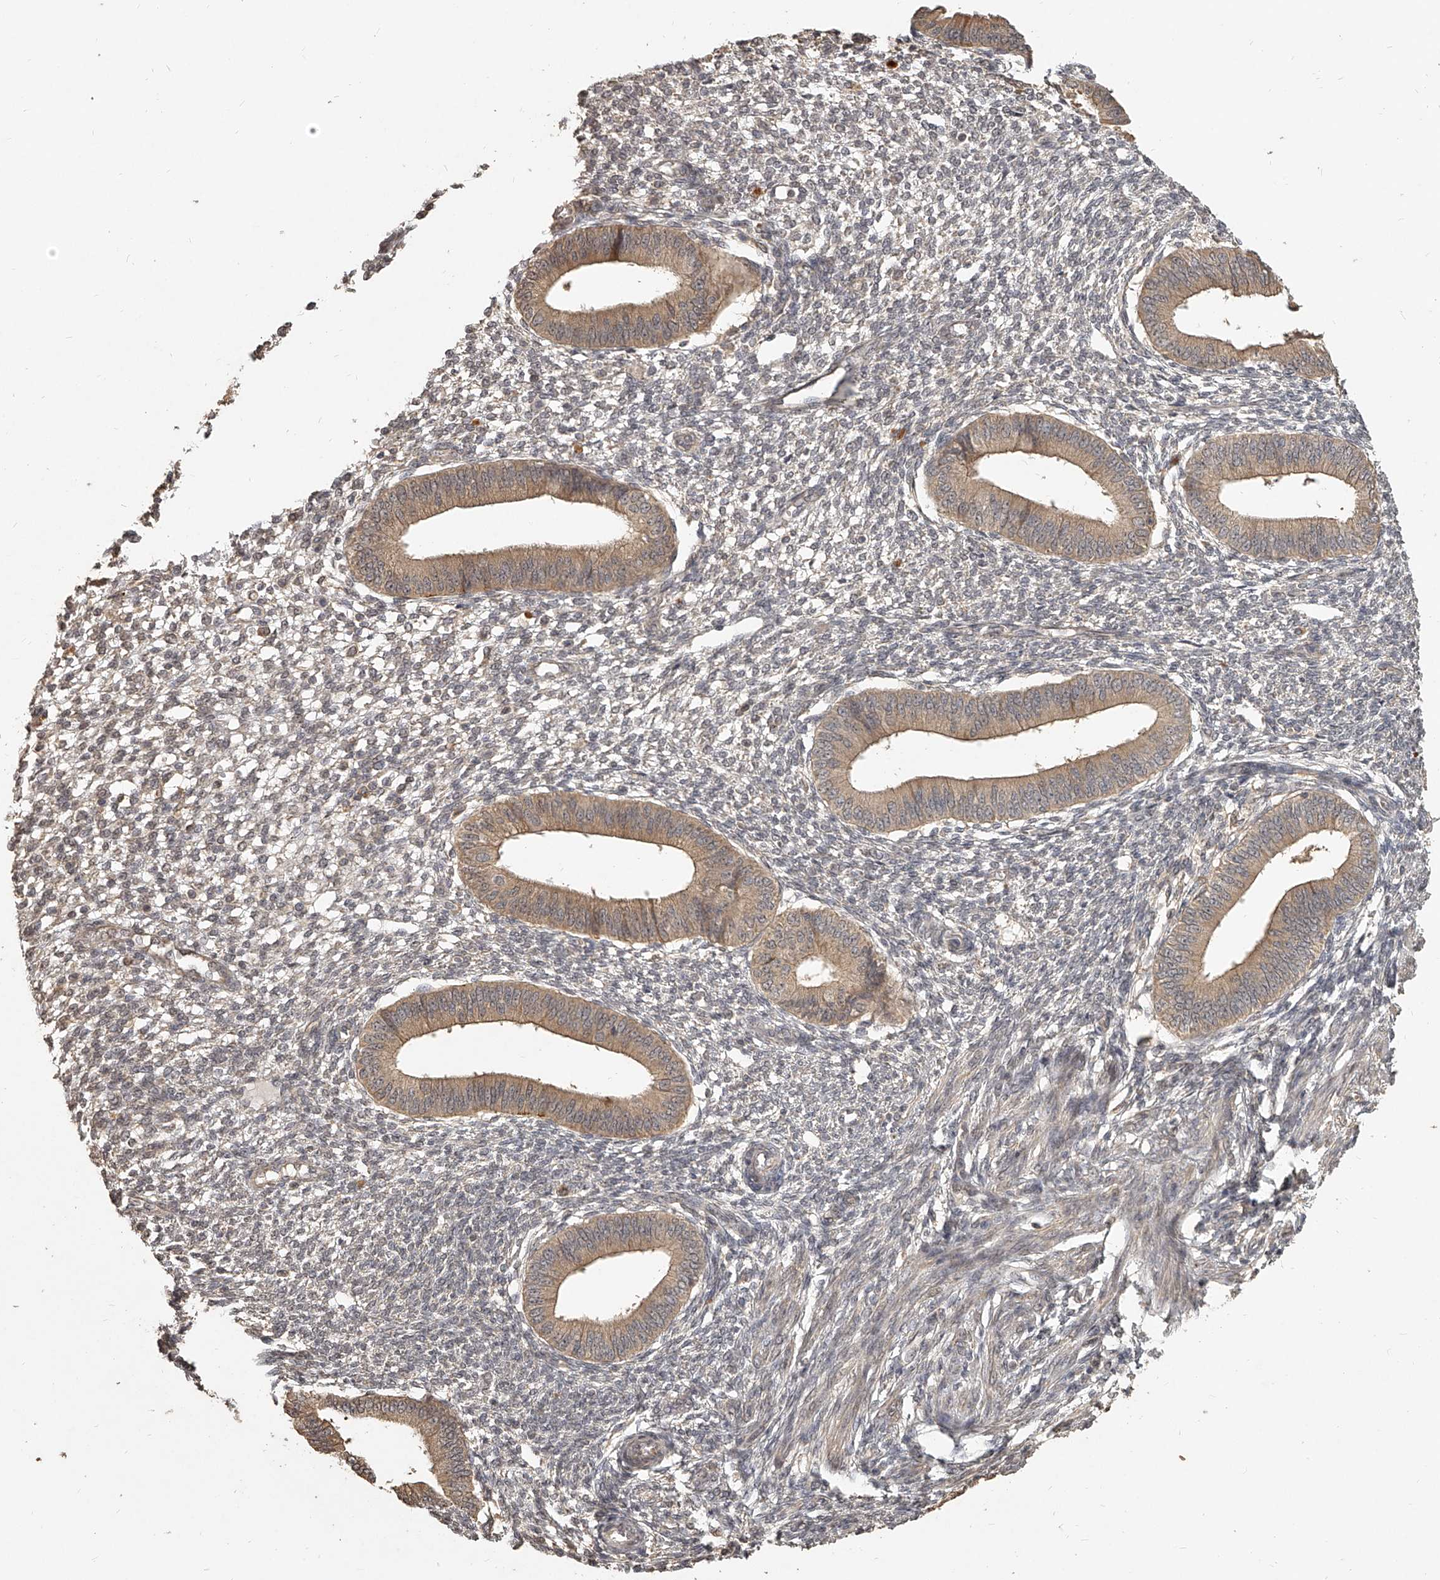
{"staining": {"intensity": "weak", "quantity": "25%-75%", "location": "cytoplasmic/membranous,nuclear"}, "tissue": "endometrium", "cell_type": "Cells in endometrial stroma", "image_type": "normal", "snomed": [{"axis": "morphology", "description": "Normal tissue, NOS"}, {"axis": "topography", "description": "Endometrium"}], "caption": "An IHC micrograph of unremarkable tissue is shown. Protein staining in brown labels weak cytoplasmic/membranous,nuclear positivity in endometrium within cells in endometrial stroma.", "gene": "SLC37A1", "patient": {"sex": "female", "age": 46}}